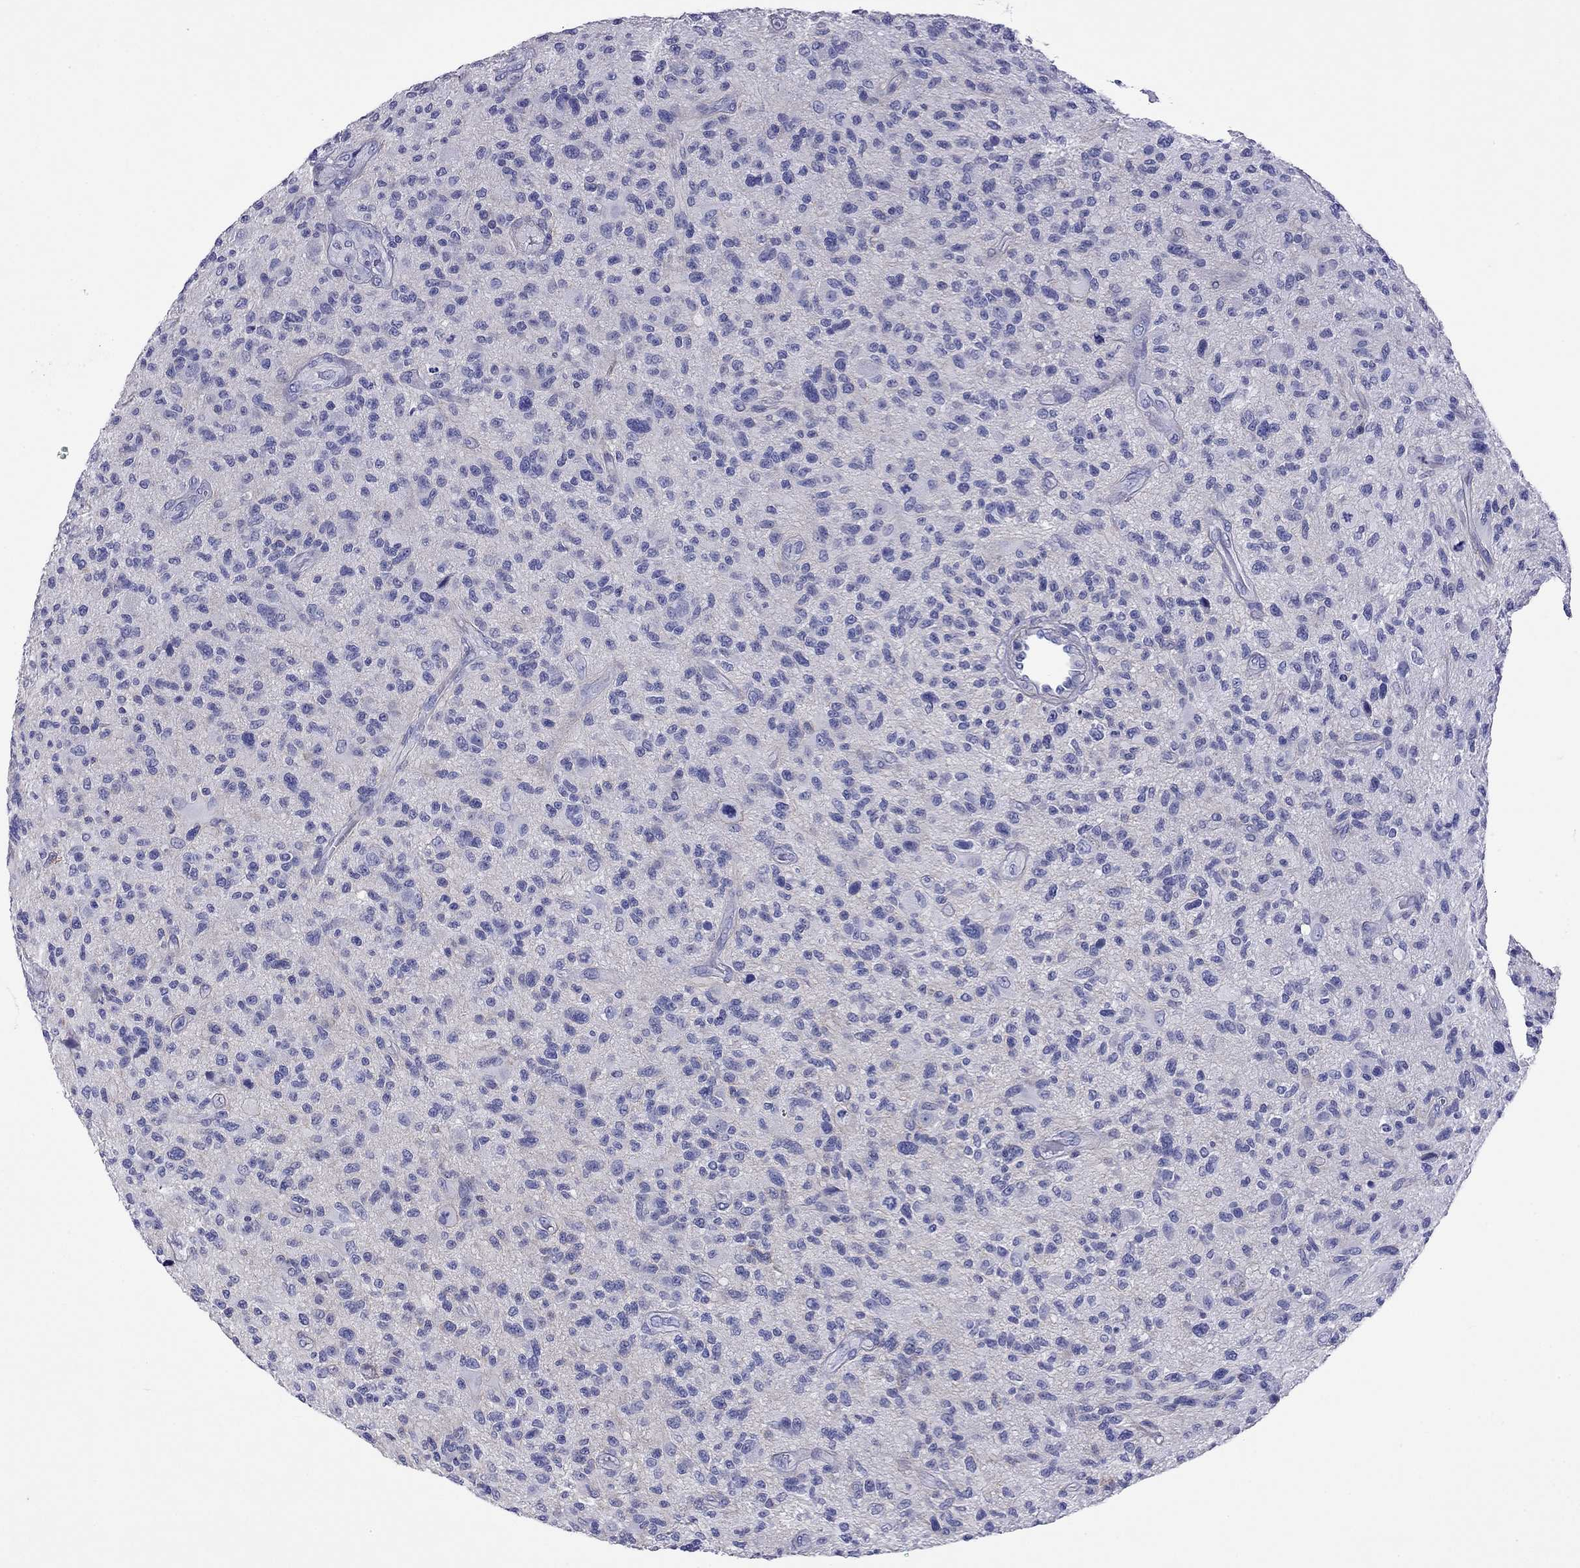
{"staining": {"intensity": "negative", "quantity": "none", "location": "none"}, "tissue": "glioma", "cell_type": "Tumor cells", "image_type": "cancer", "snomed": [{"axis": "morphology", "description": "Glioma, malignant, High grade"}, {"axis": "topography", "description": "Brain"}], "caption": "High magnification brightfield microscopy of high-grade glioma (malignant) stained with DAB (3,3'-diaminobenzidine) (brown) and counterstained with hematoxylin (blue): tumor cells show no significant positivity.", "gene": "KIAA2012", "patient": {"sex": "male", "age": 47}}